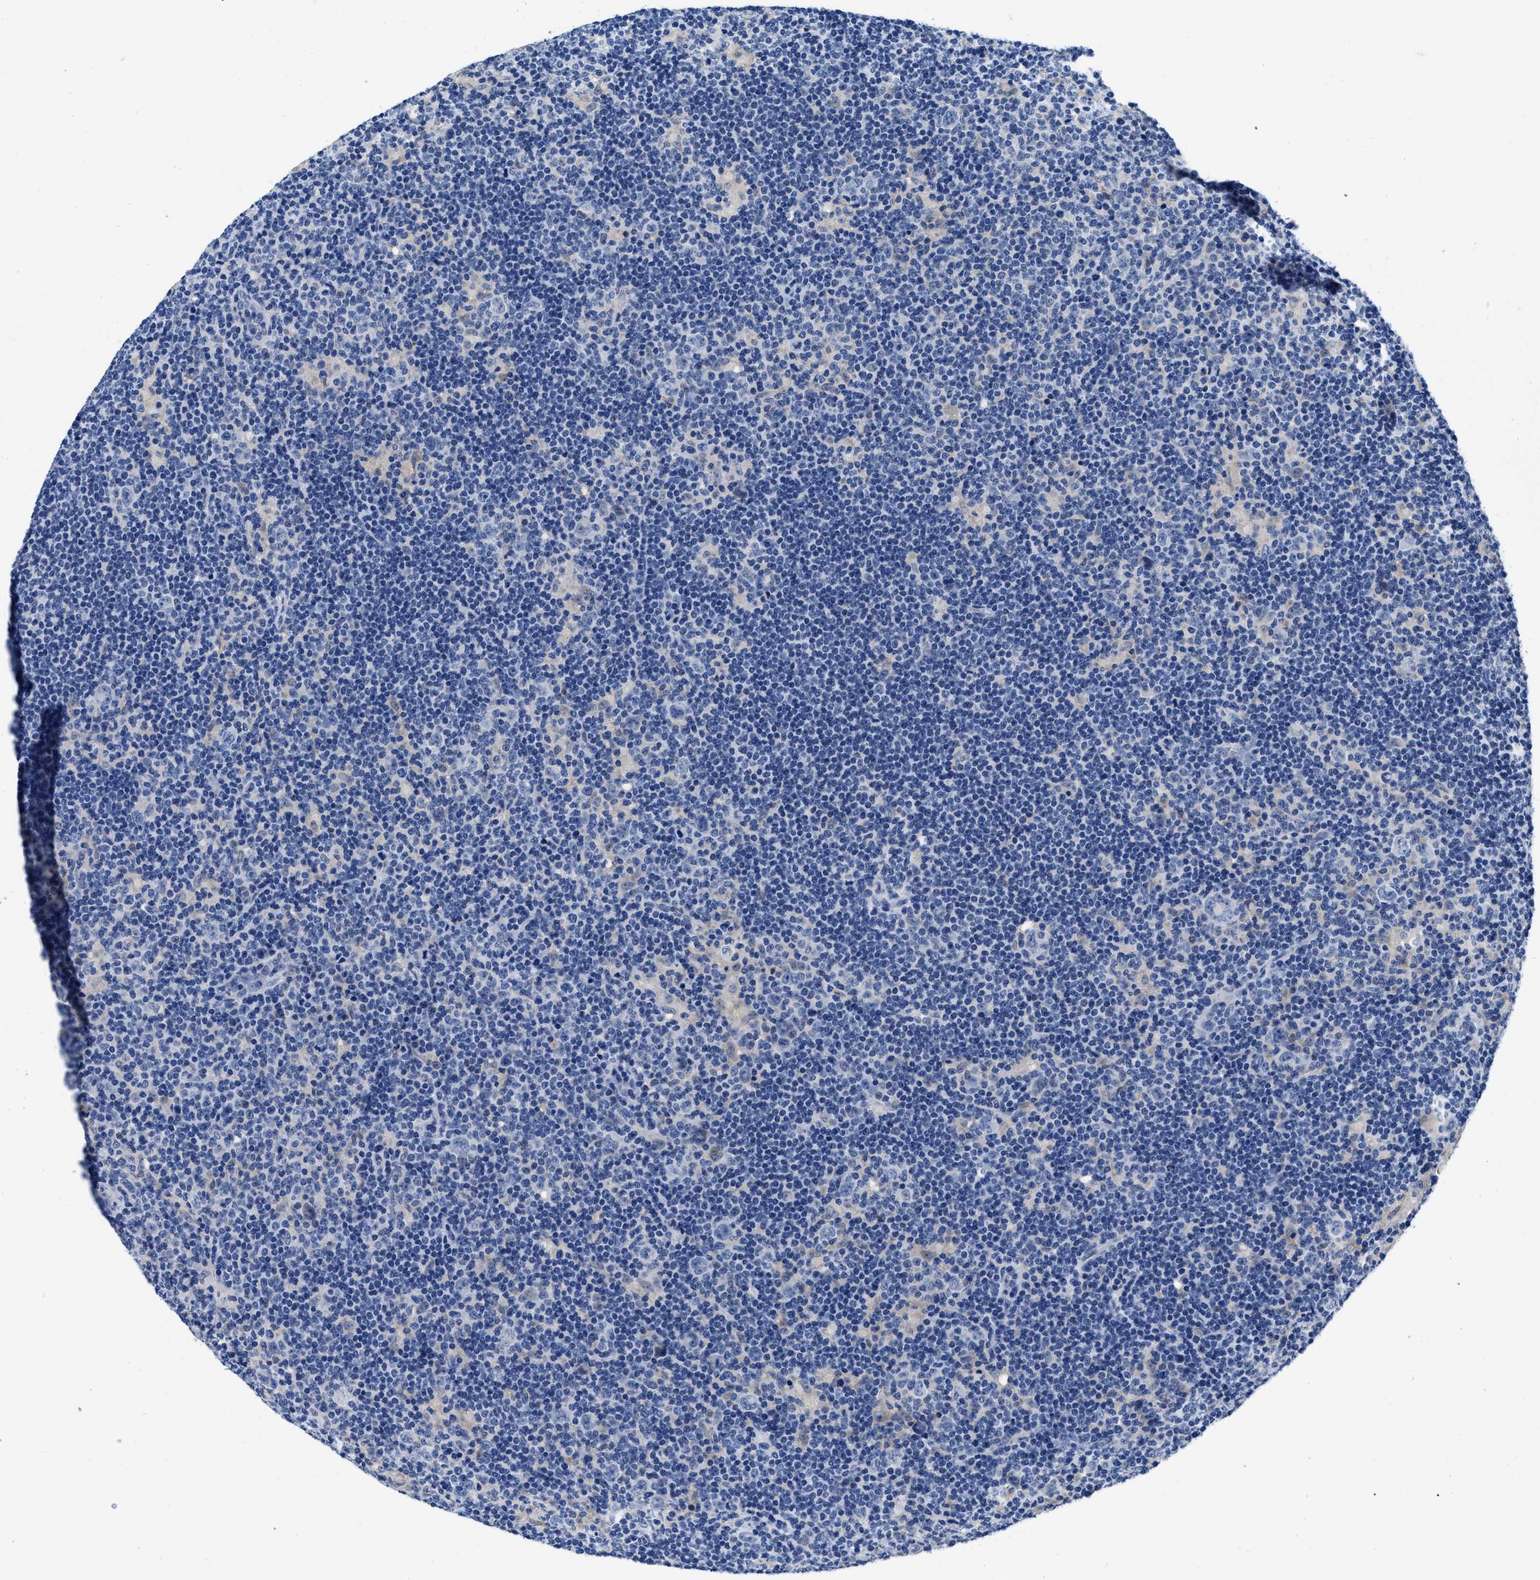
{"staining": {"intensity": "negative", "quantity": "none", "location": "none"}, "tissue": "lymphoma", "cell_type": "Tumor cells", "image_type": "cancer", "snomed": [{"axis": "morphology", "description": "Hodgkin's disease, NOS"}, {"axis": "topography", "description": "Lymph node"}], "caption": "This image is of lymphoma stained with immunohistochemistry (IHC) to label a protein in brown with the nuclei are counter-stained blue. There is no staining in tumor cells.", "gene": "SLC35F1", "patient": {"sex": "female", "age": 57}}